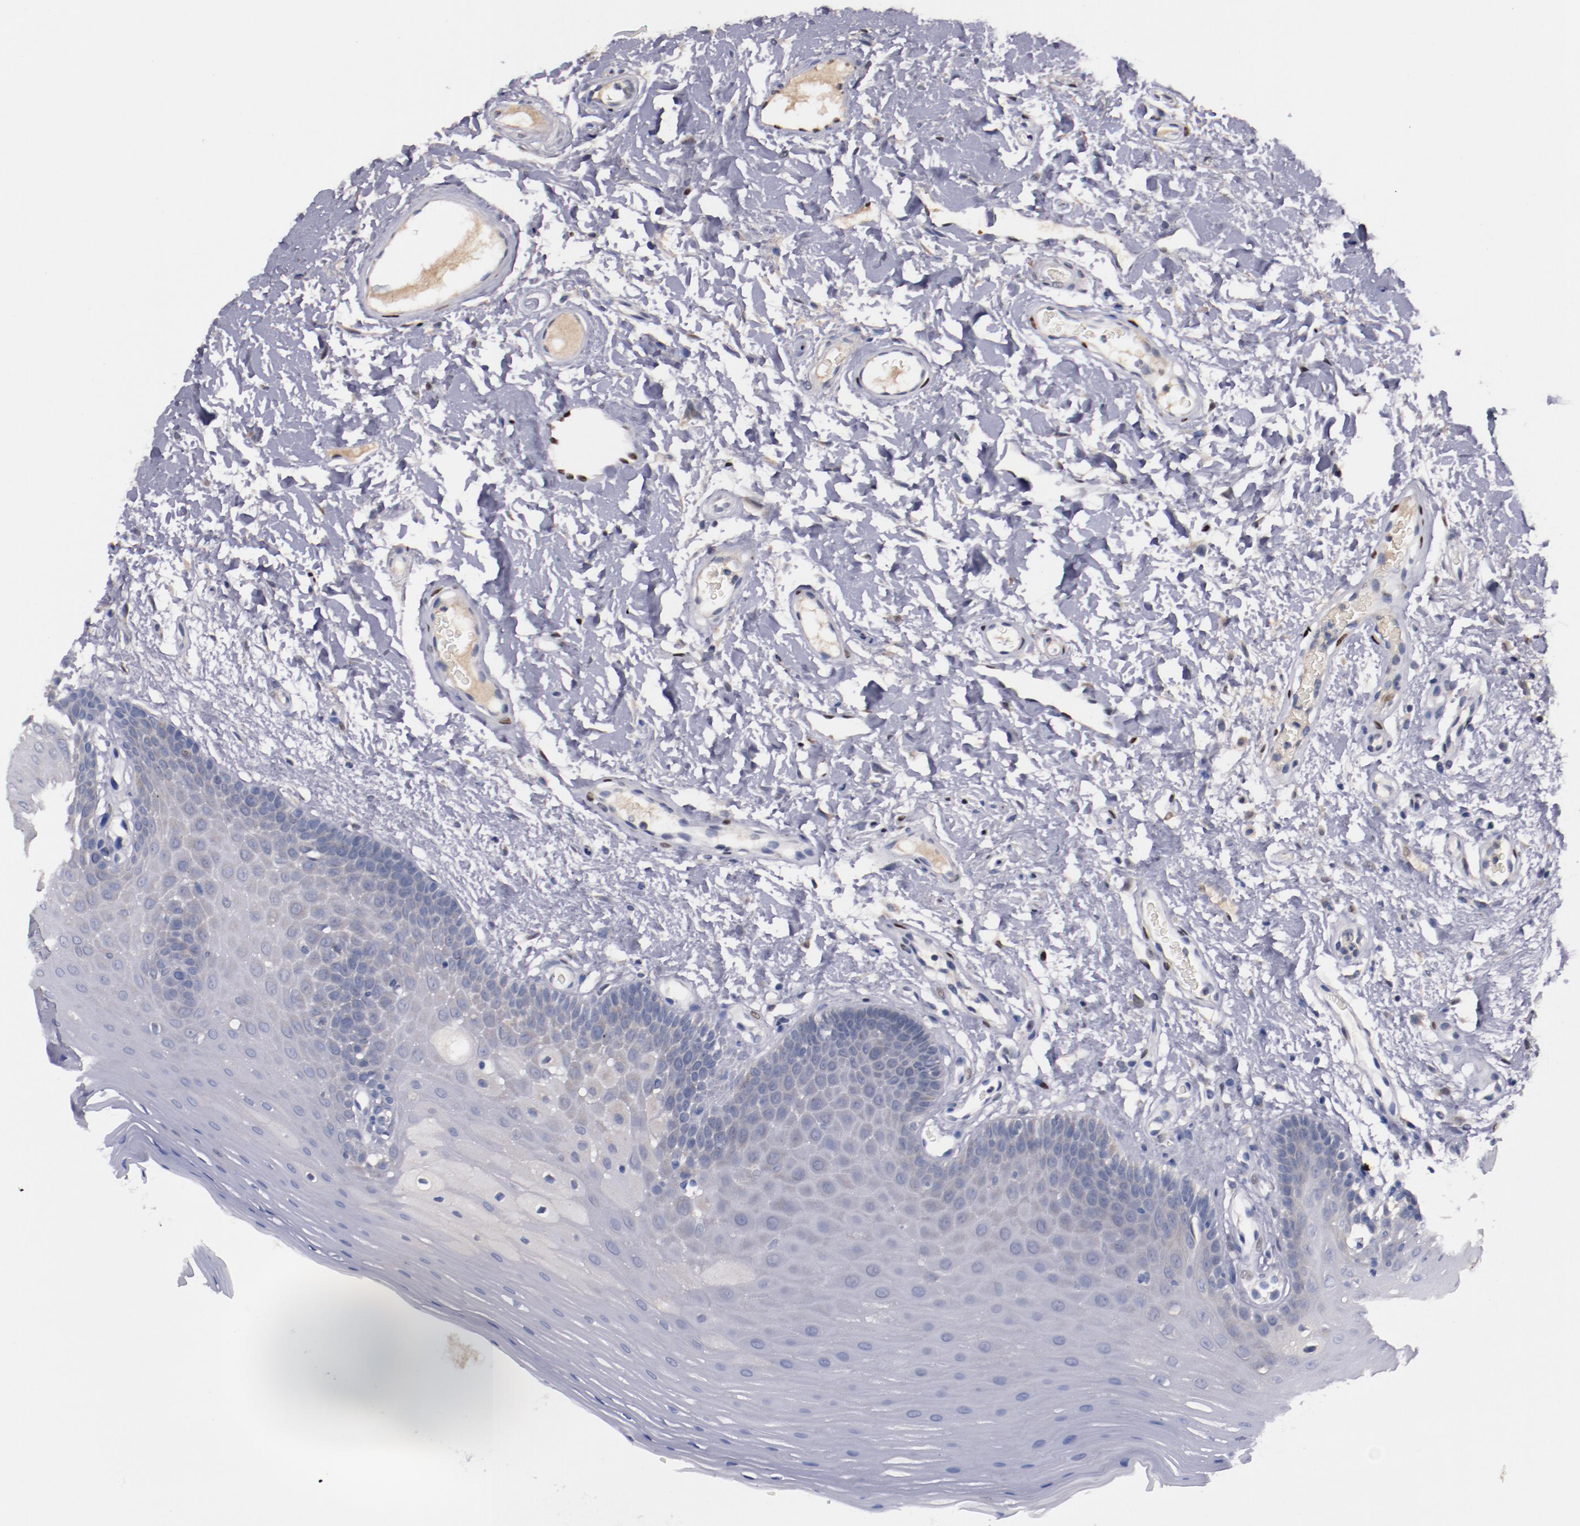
{"staining": {"intensity": "weak", "quantity": "<25%", "location": "cytoplasmic/membranous"}, "tissue": "oral mucosa", "cell_type": "Squamous epithelial cells", "image_type": "normal", "snomed": [{"axis": "morphology", "description": "Normal tissue, NOS"}, {"axis": "morphology", "description": "Squamous cell carcinoma, NOS"}, {"axis": "topography", "description": "Skeletal muscle"}, {"axis": "topography", "description": "Oral tissue"}, {"axis": "topography", "description": "Head-Neck"}], "caption": "This is an IHC histopathology image of unremarkable oral mucosa. There is no staining in squamous epithelial cells.", "gene": "FAM81A", "patient": {"sex": "male", "age": 71}}